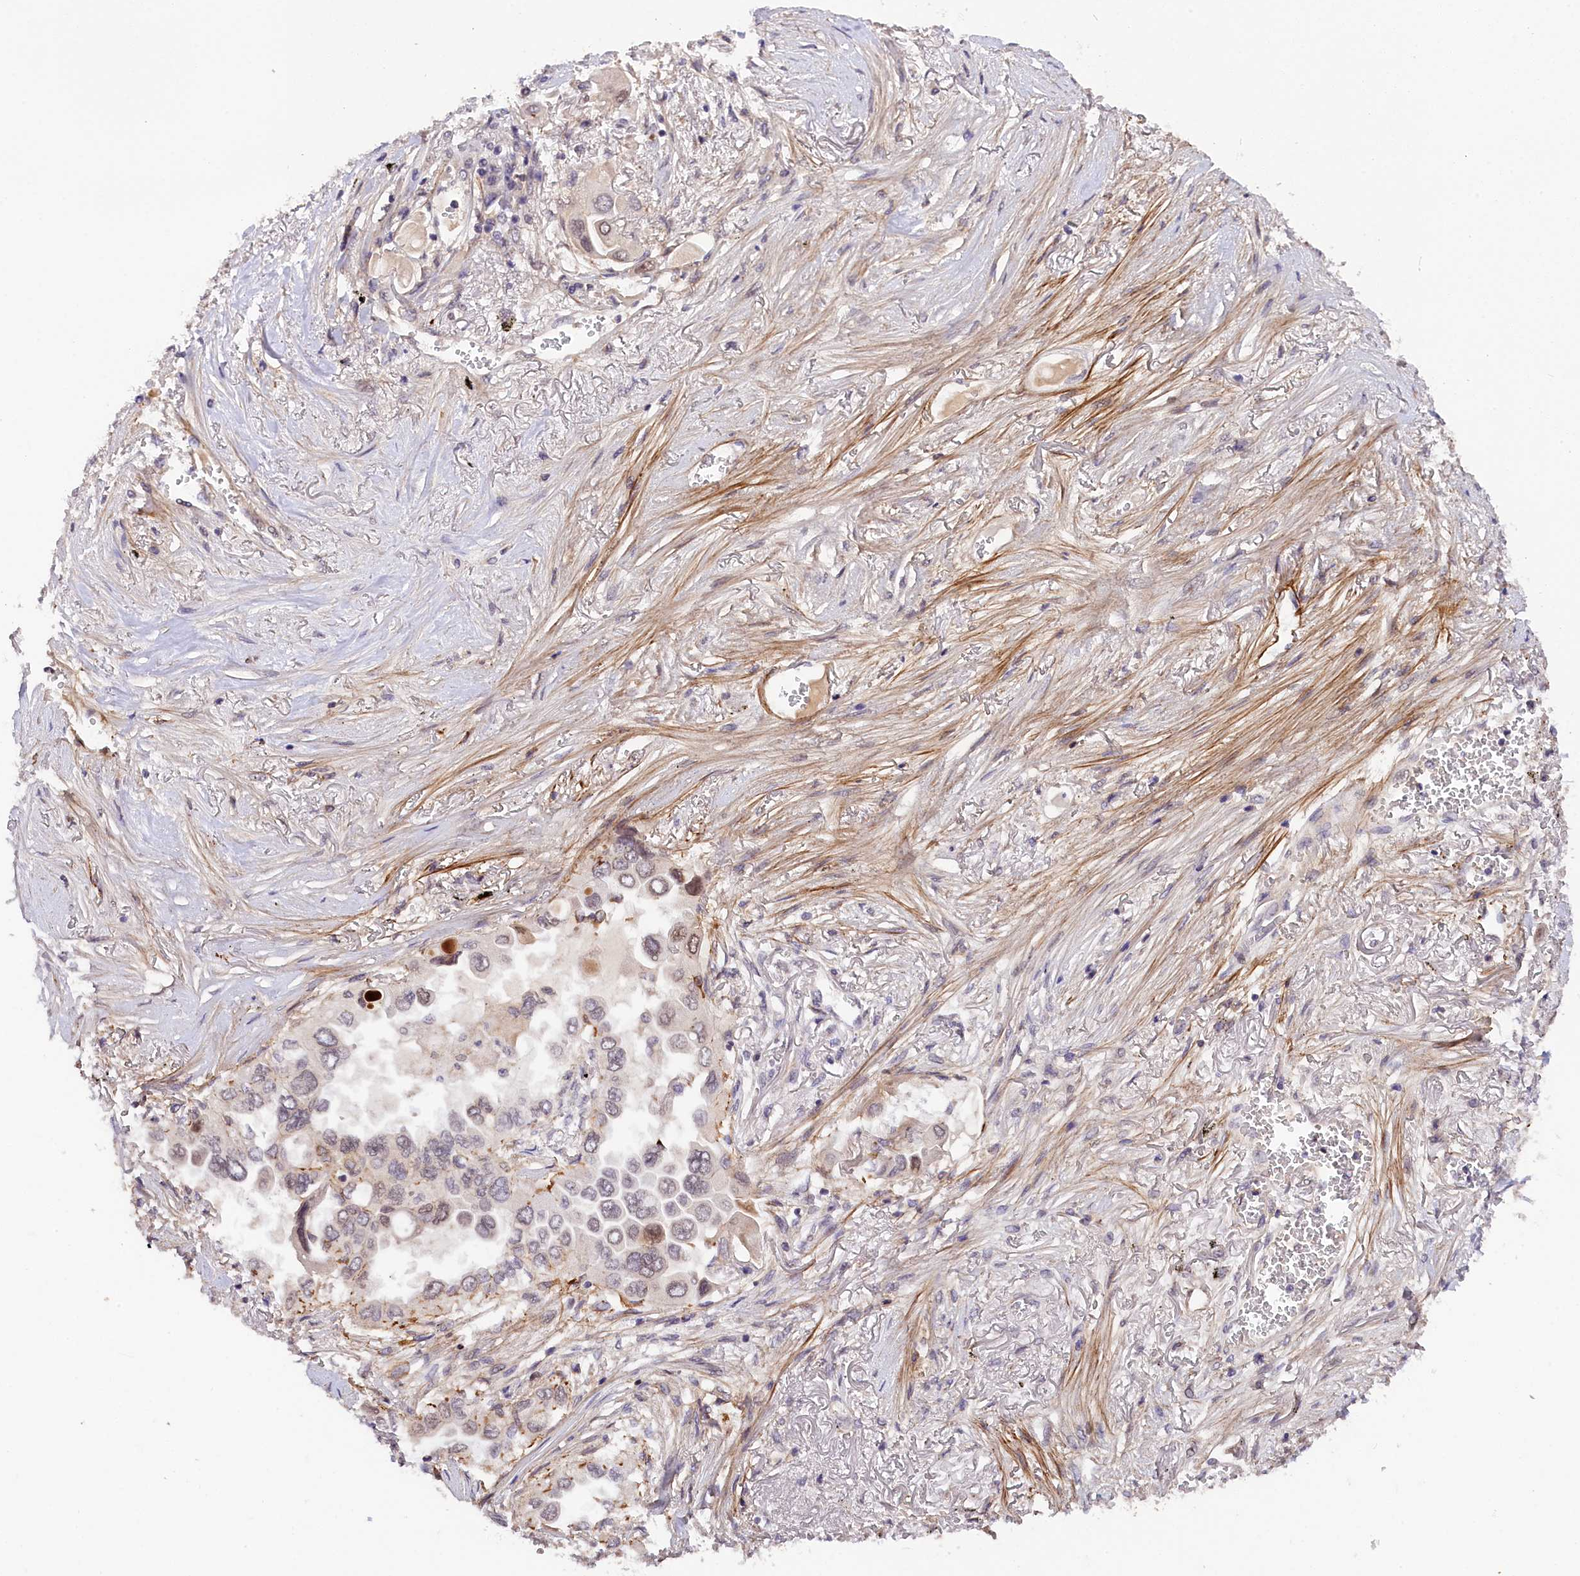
{"staining": {"intensity": "weak", "quantity": "<25%", "location": "cytoplasmic/membranous,nuclear"}, "tissue": "lung cancer", "cell_type": "Tumor cells", "image_type": "cancer", "snomed": [{"axis": "morphology", "description": "Adenocarcinoma, NOS"}, {"axis": "topography", "description": "Lung"}], "caption": "The image displays no significant expression in tumor cells of lung cancer.", "gene": "ZNF480", "patient": {"sex": "female", "age": 76}}